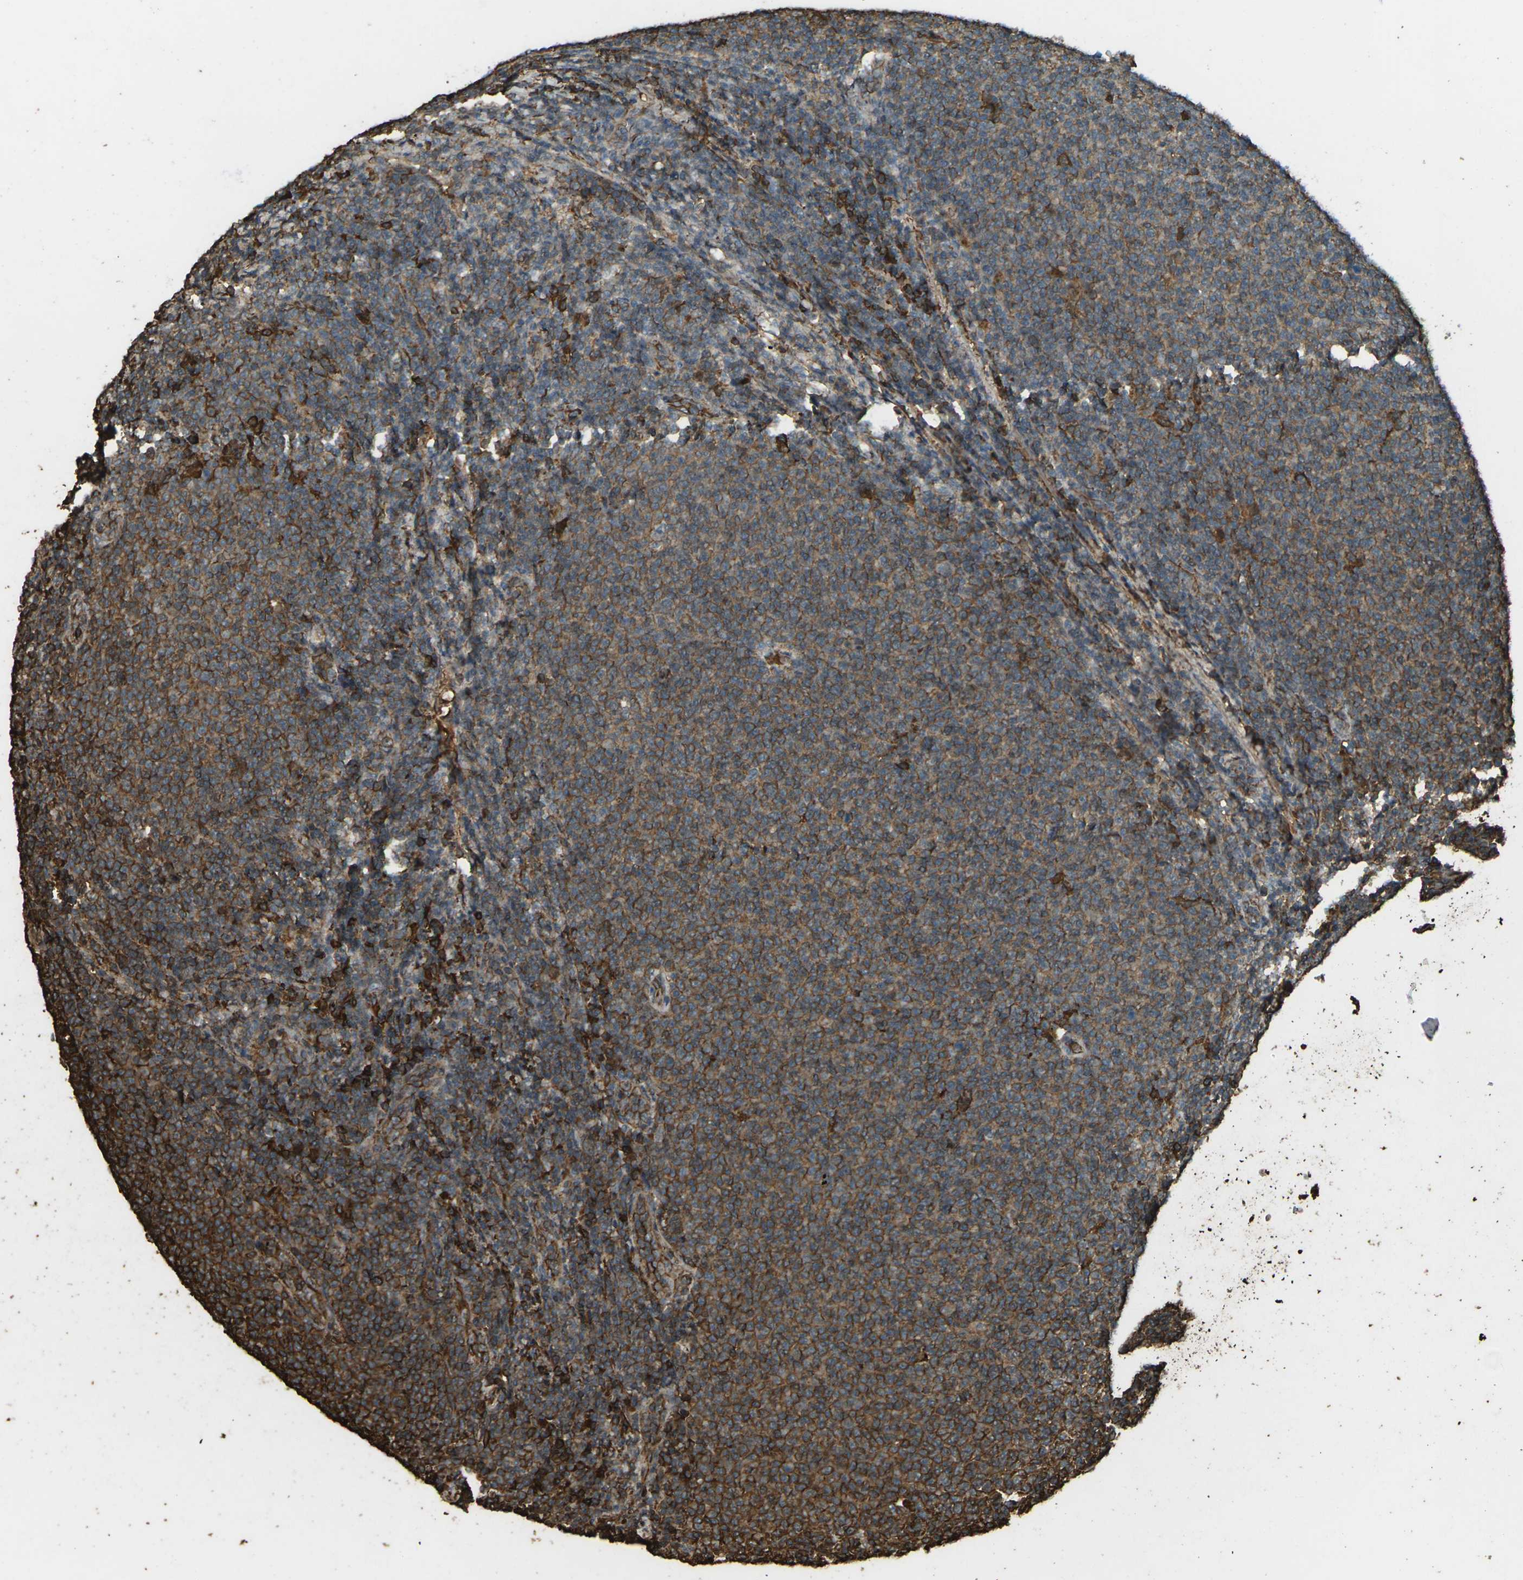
{"staining": {"intensity": "strong", "quantity": "25%-75%", "location": "cytoplasmic/membranous"}, "tissue": "lymphoma", "cell_type": "Tumor cells", "image_type": "cancer", "snomed": [{"axis": "morphology", "description": "Malignant lymphoma, non-Hodgkin's type, Low grade"}, {"axis": "topography", "description": "Lymph node"}], "caption": "Protein staining of low-grade malignant lymphoma, non-Hodgkin's type tissue demonstrates strong cytoplasmic/membranous expression in about 25%-75% of tumor cells.", "gene": "CYP1B1", "patient": {"sex": "male", "age": 66}}